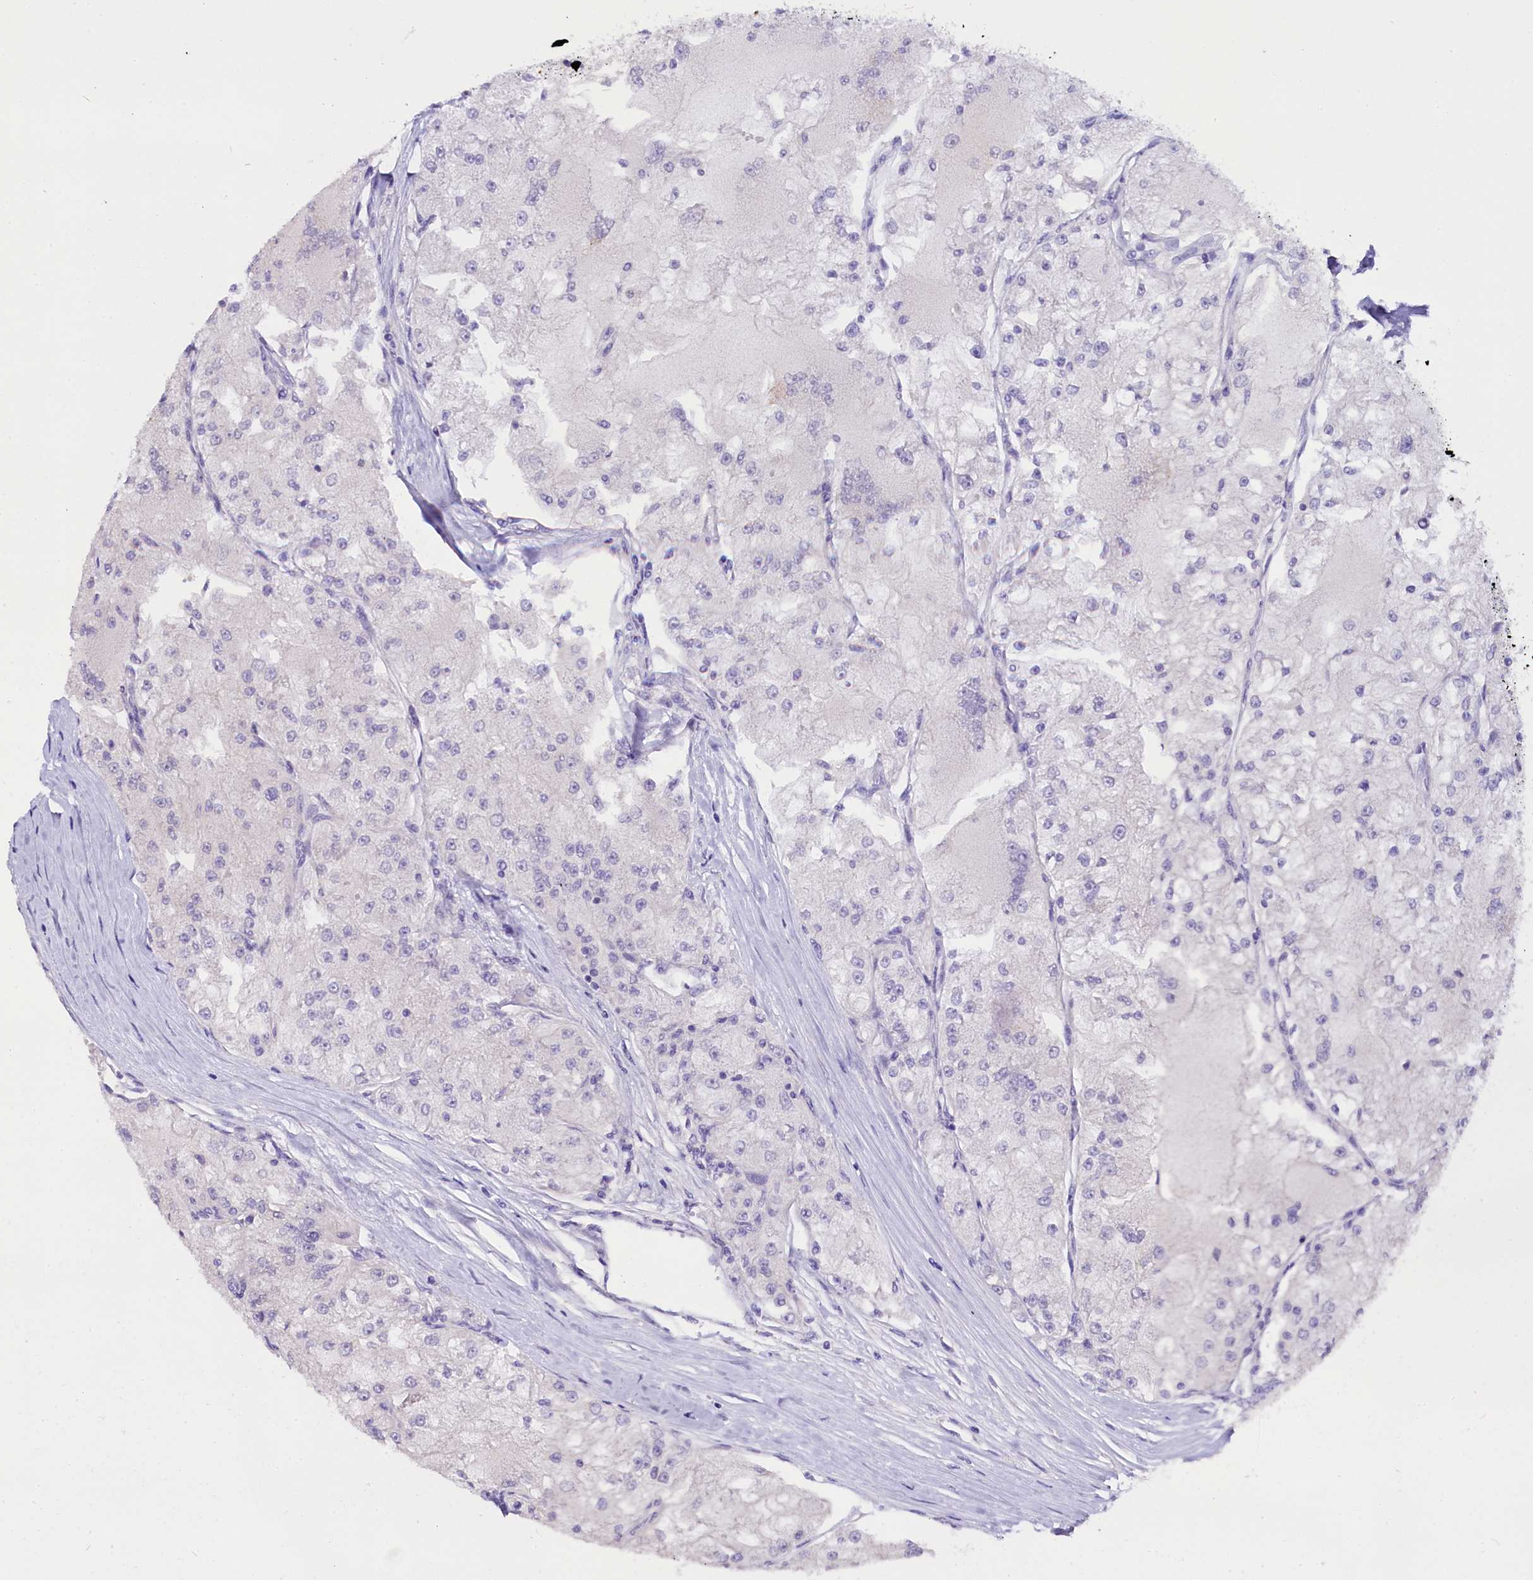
{"staining": {"intensity": "negative", "quantity": "none", "location": "none"}, "tissue": "renal cancer", "cell_type": "Tumor cells", "image_type": "cancer", "snomed": [{"axis": "morphology", "description": "Adenocarcinoma, NOS"}, {"axis": "topography", "description": "Kidney"}], "caption": "IHC of human adenocarcinoma (renal) exhibits no staining in tumor cells. (Stains: DAB immunohistochemistry (IHC) with hematoxylin counter stain, Microscopy: brightfield microscopy at high magnification).", "gene": "OSGEP", "patient": {"sex": "female", "age": 72}}